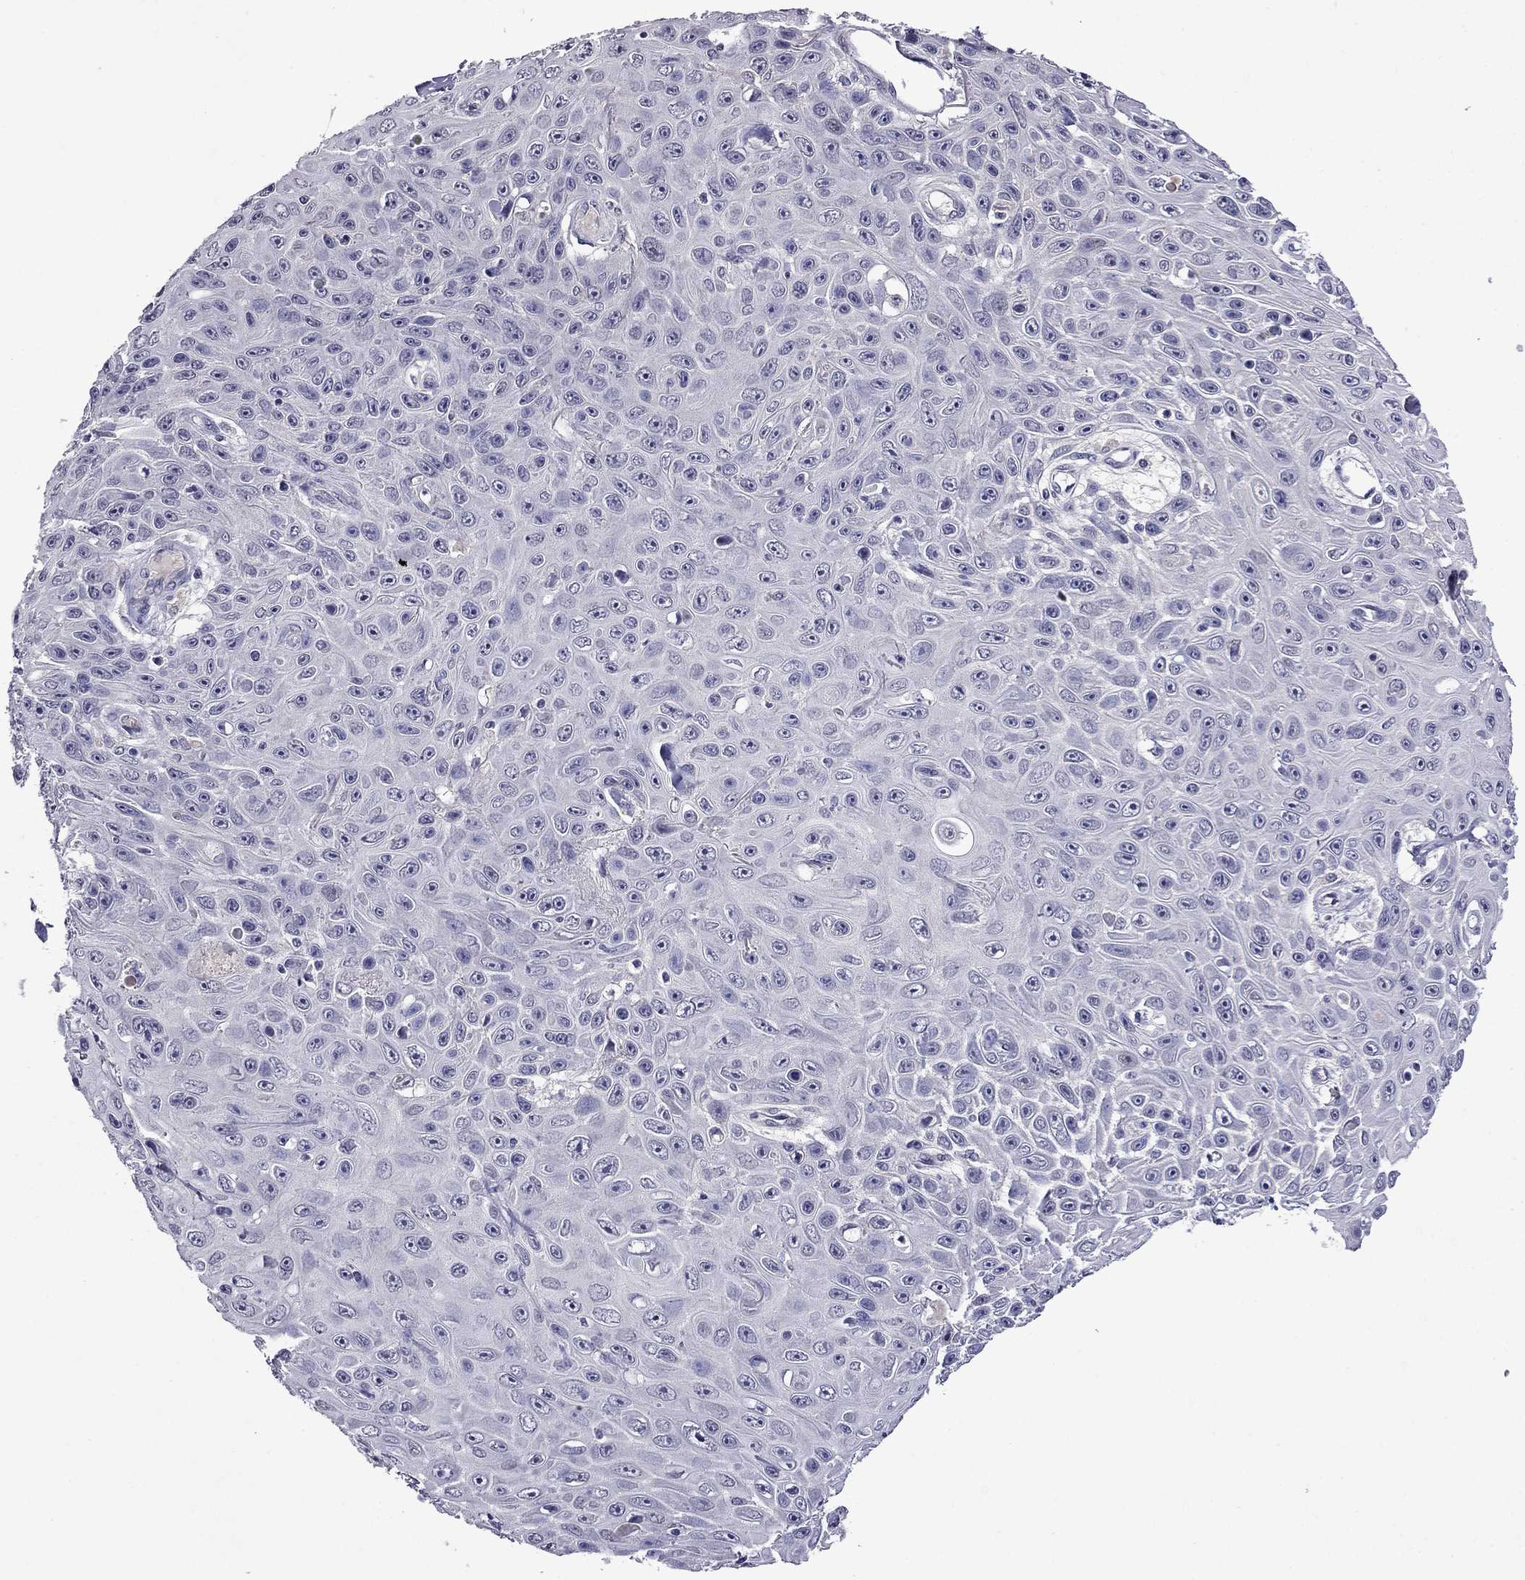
{"staining": {"intensity": "negative", "quantity": "none", "location": "none"}, "tissue": "skin cancer", "cell_type": "Tumor cells", "image_type": "cancer", "snomed": [{"axis": "morphology", "description": "Squamous cell carcinoma, NOS"}, {"axis": "topography", "description": "Skin"}], "caption": "Immunohistochemical staining of human skin cancer (squamous cell carcinoma) exhibits no significant expression in tumor cells.", "gene": "STAR", "patient": {"sex": "male", "age": 82}}